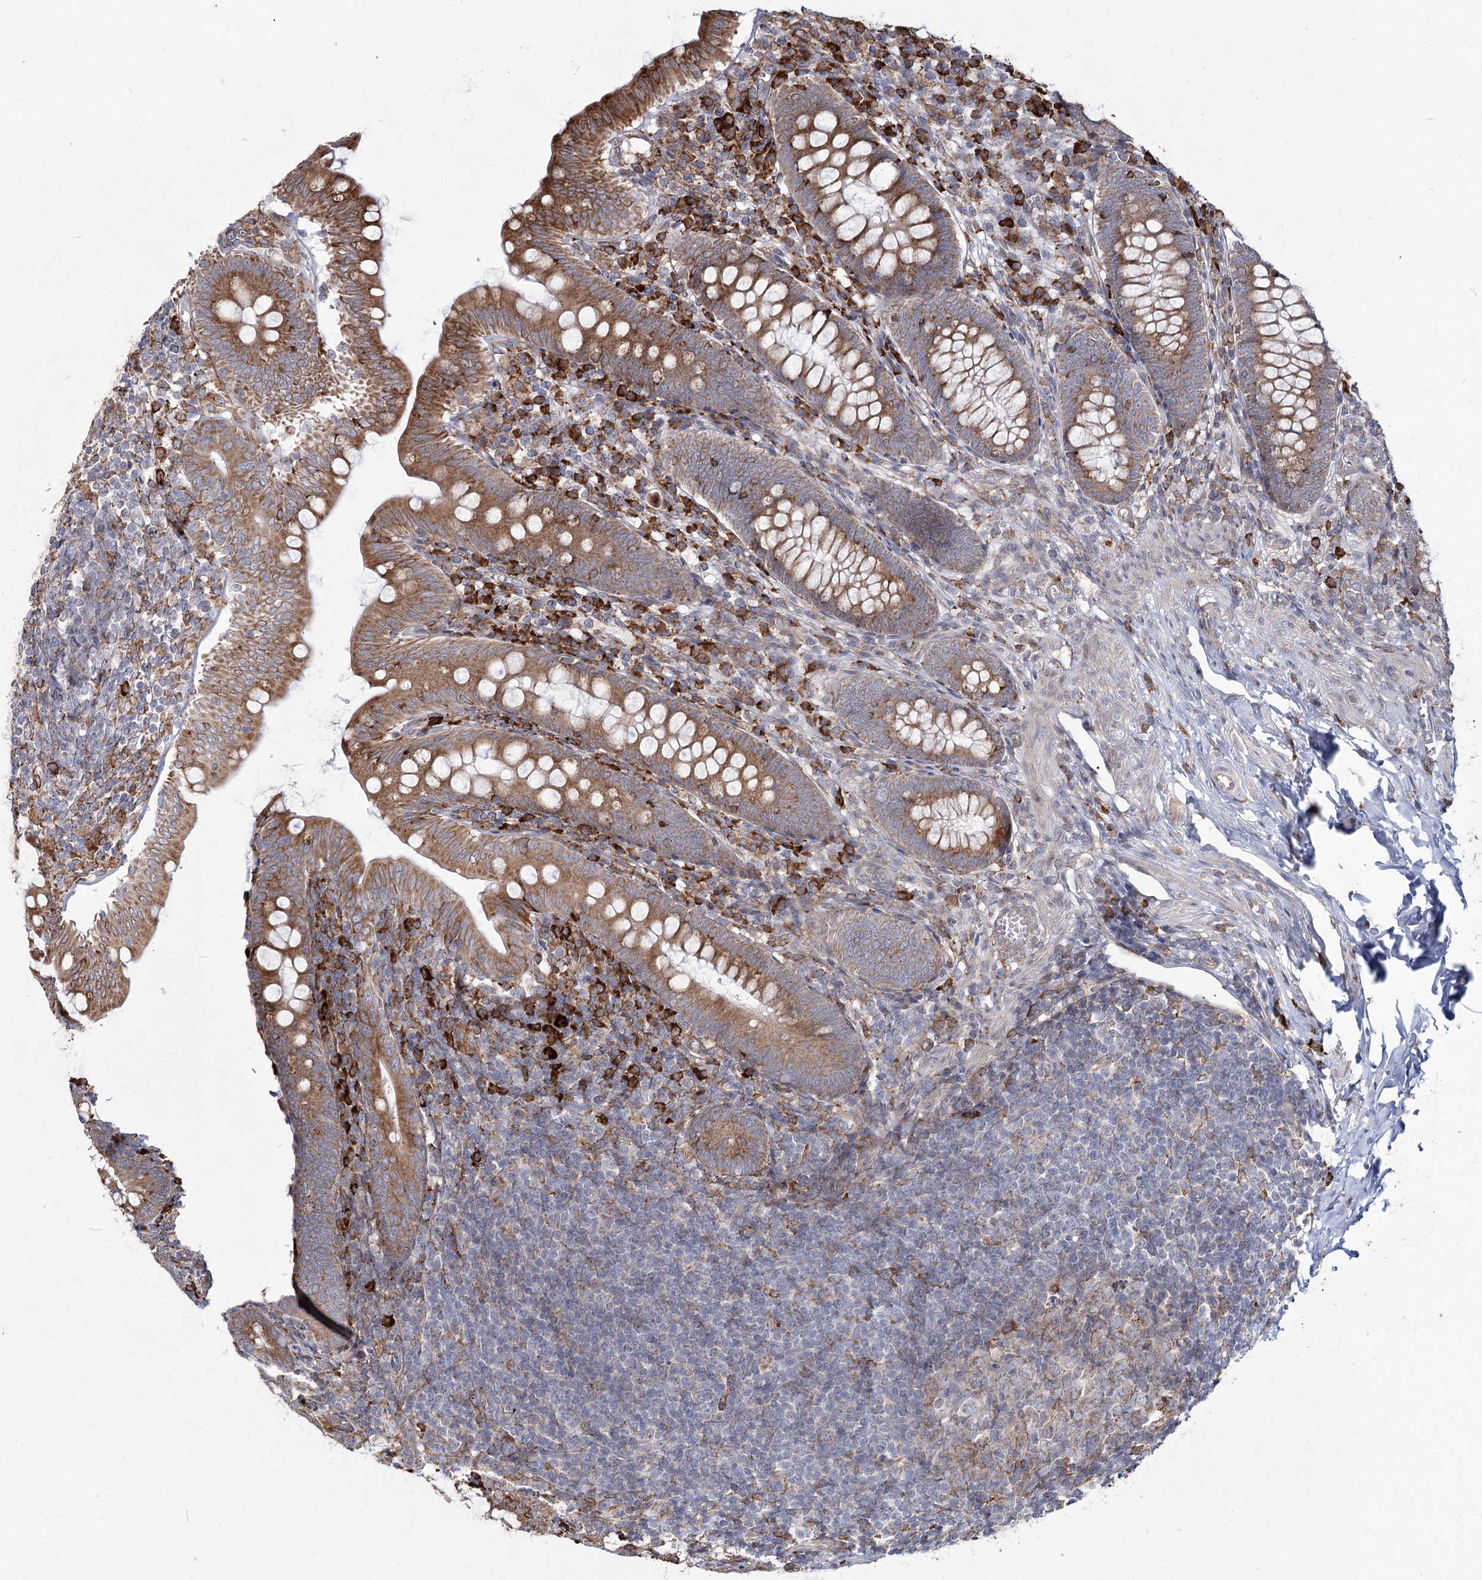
{"staining": {"intensity": "moderate", "quantity": ">75%", "location": "cytoplasmic/membranous"}, "tissue": "appendix", "cell_type": "Glandular cells", "image_type": "normal", "snomed": [{"axis": "morphology", "description": "Normal tissue, NOS"}, {"axis": "topography", "description": "Appendix"}], "caption": "IHC image of normal appendix: human appendix stained using immunohistochemistry demonstrates medium levels of moderate protein expression localized specifically in the cytoplasmic/membranous of glandular cells, appearing as a cytoplasmic/membranous brown color.", "gene": "NHLRC2", "patient": {"sex": "male", "age": 14}}